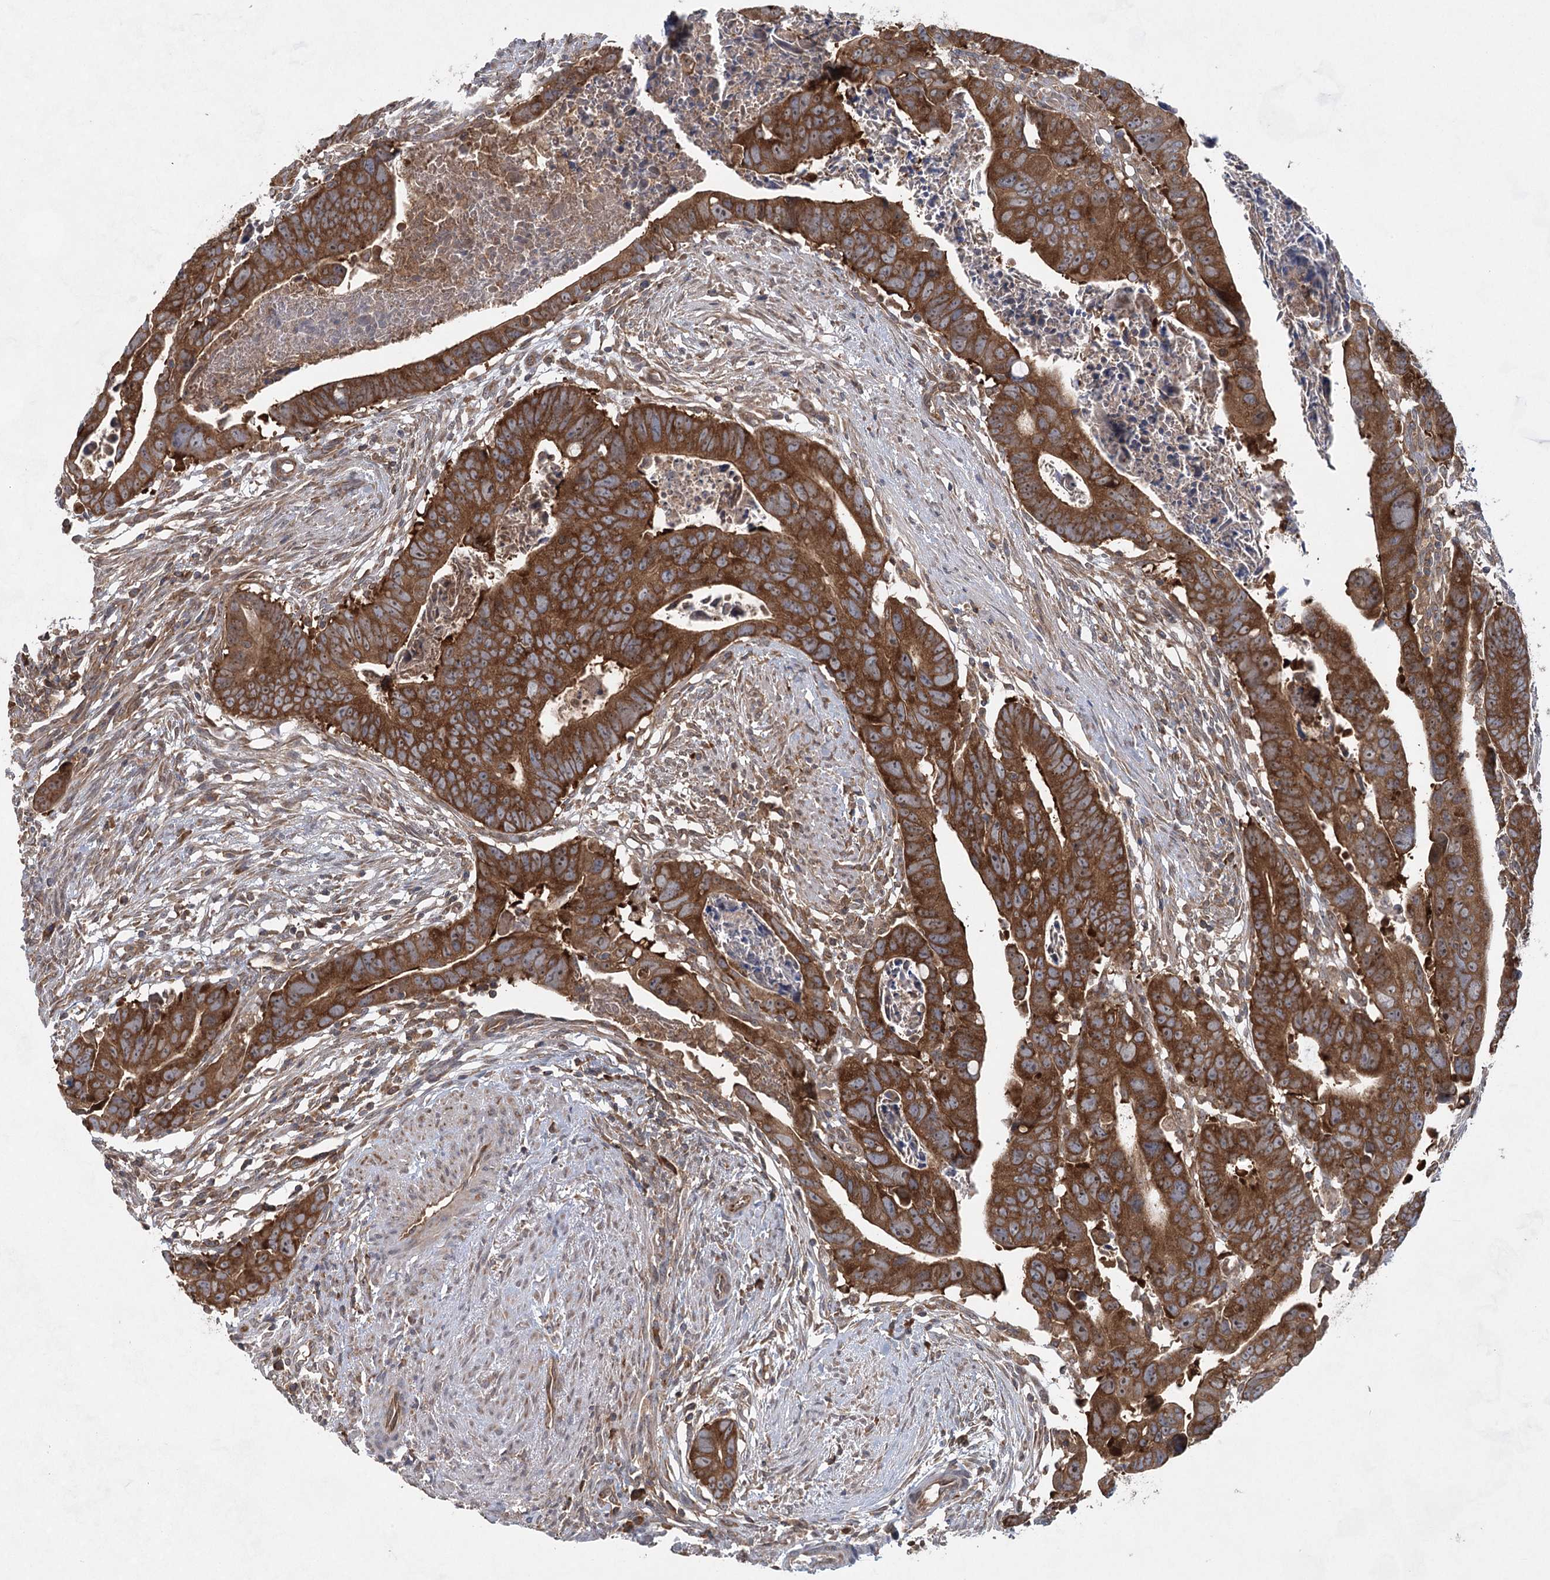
{"staining": {"intensity": "strong", "quantity": ">75%", "location": "cytoplasmic/membranous"}, "tissue": "colorectal cancer", "cell_type": "Tumor cells", "image_type": "cancer", "snomed": [{"axis": "morphology", "description": "Adenocarcinoma, NOS"}, {"axis": "topography", "description": "Rectum"}], "caption": "An IHC photomicrograph of neoplastic tissue is shown. Protein staining in brown shows strong cytoplasmic/membranous positivity in colorectal cancer within tumor cells.", "gene": "EIF3A", "patient": {"sex": "female", "age": 65}}